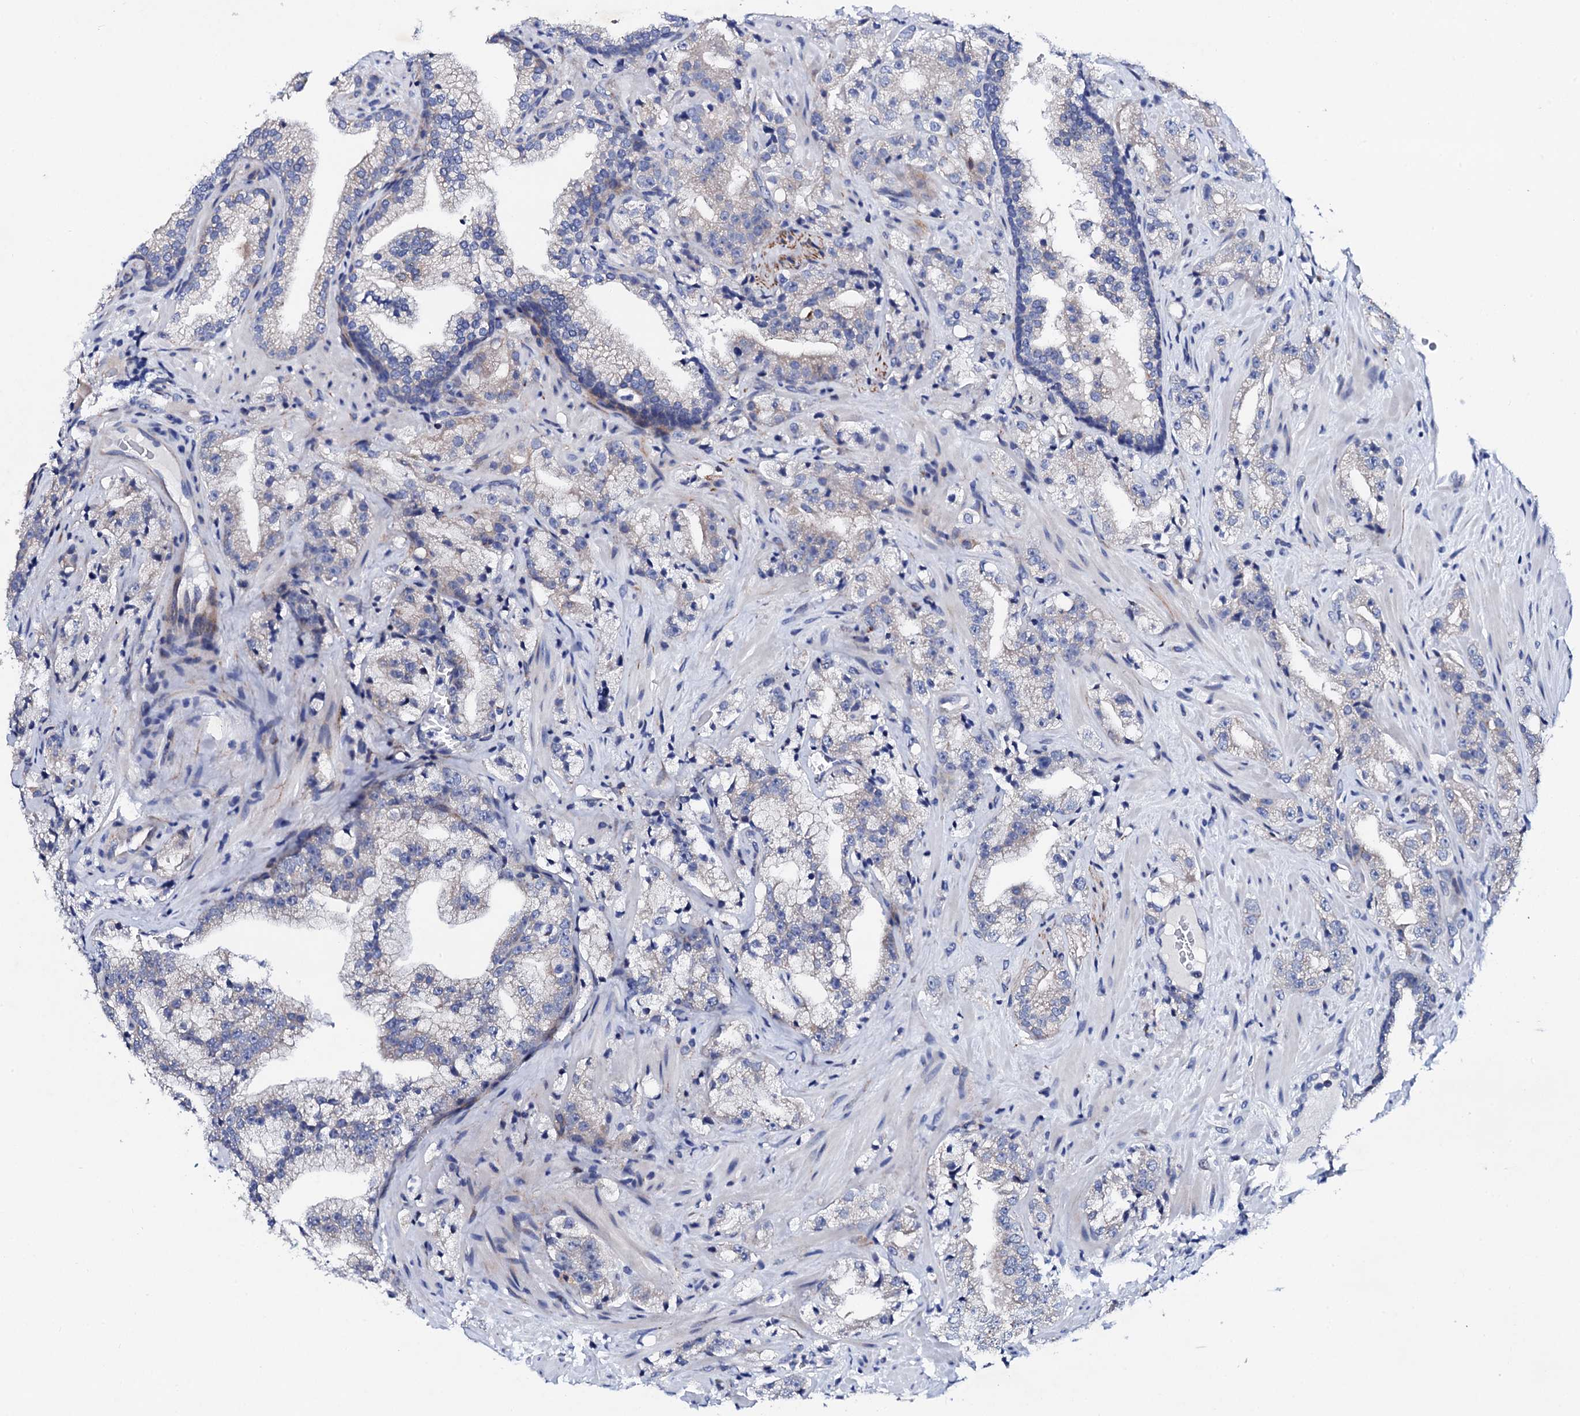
{"staining": {"intensity": "negative", "quantity": "none", "location": "none"}, "tissue": "prostate cancer", "cell_type": "Tumor cells", "image_type": "cancer", "snomed": [{"axis": "morphology", "description": "Adenocarcinoma, High grade"}, {"axis": "topography", "description": "Prostate"}], "caption": "Tumor cells are negative for protein expression in human prostate cancer.", "gene": "TRDN", "patient": {"sex": "male", "age": 64}}